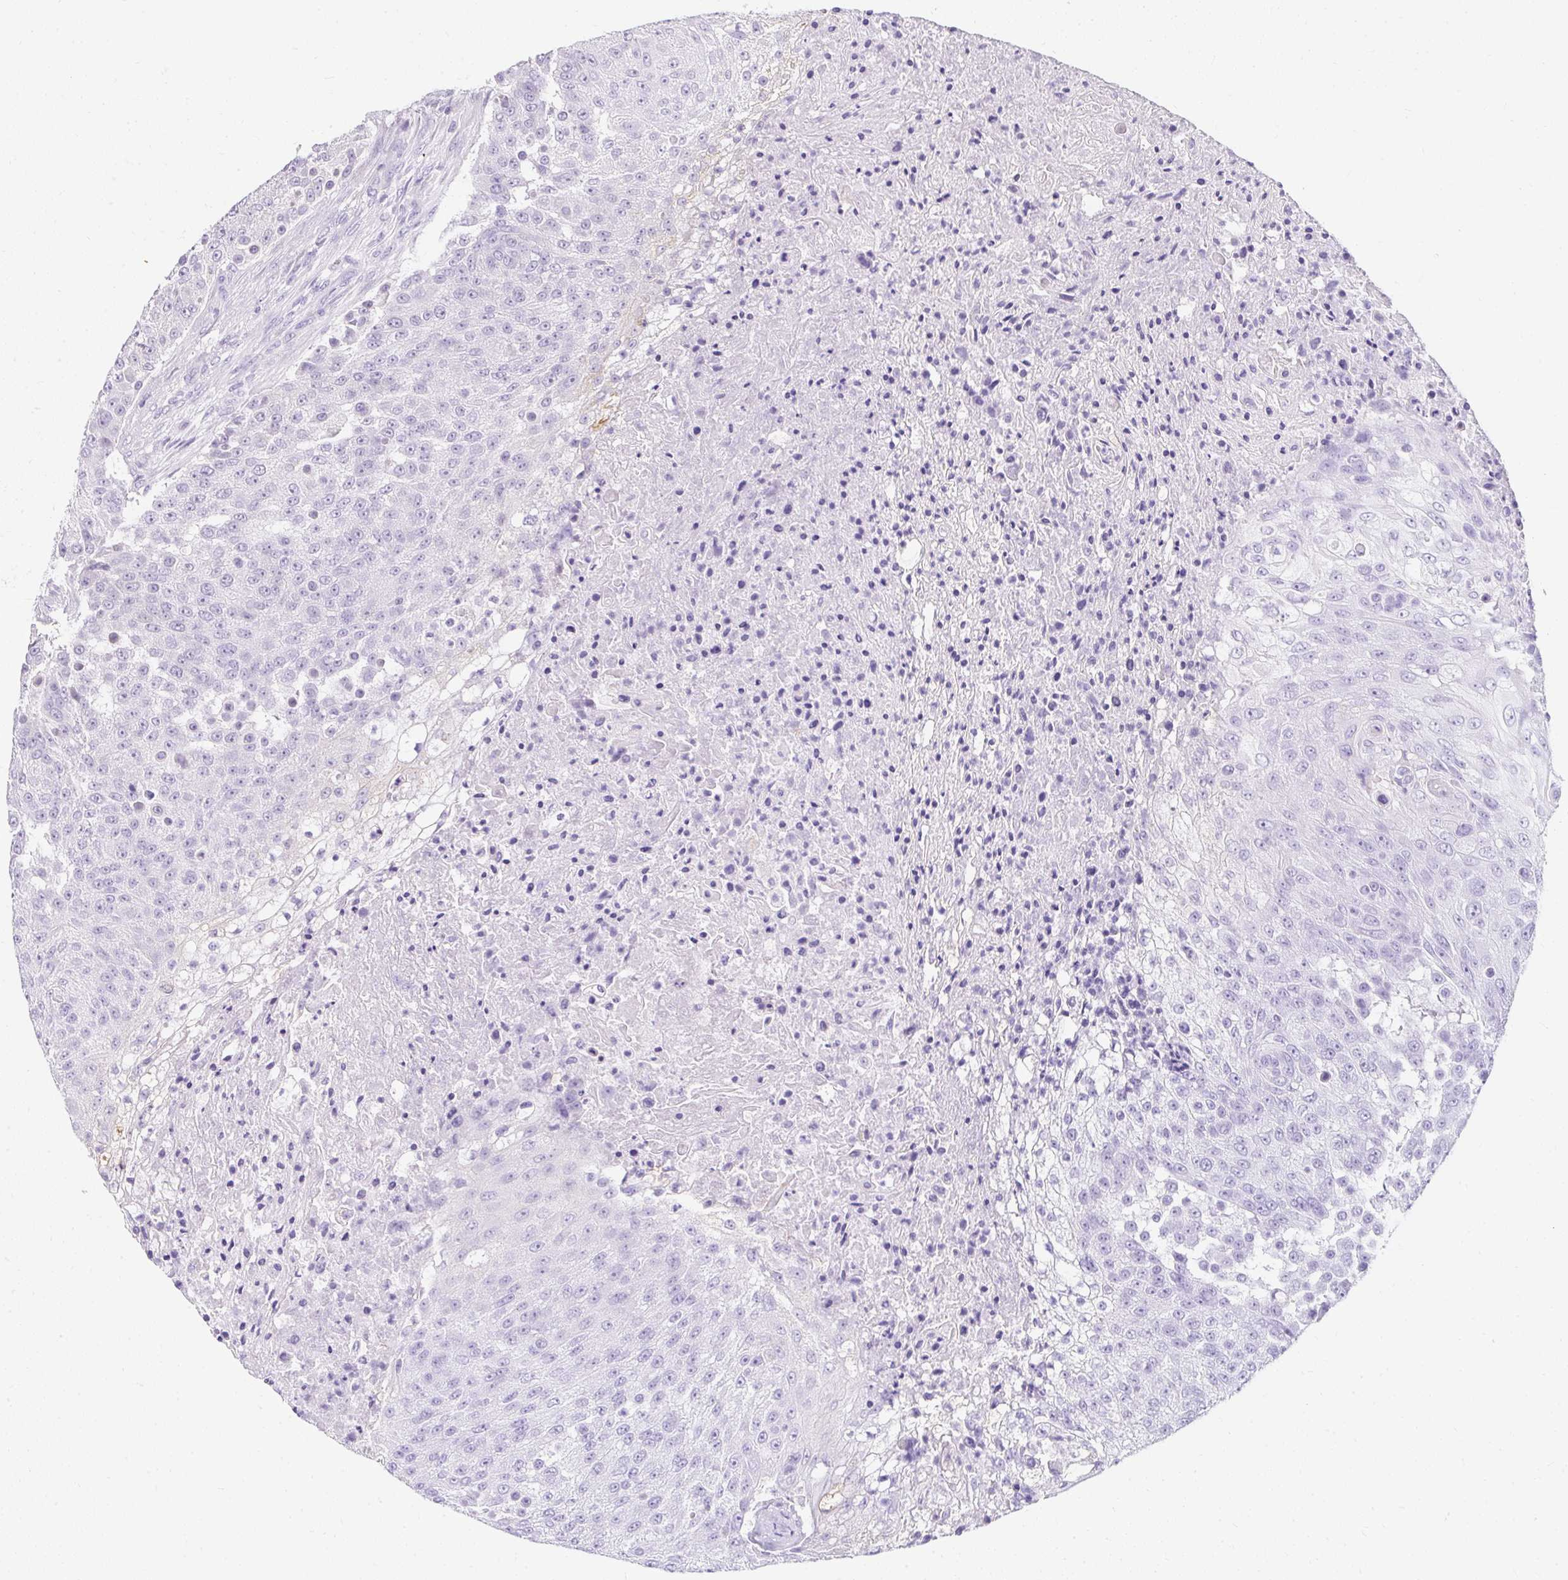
{"staining": {"intensity": "negative", "quantity": "none", "location": "none"}, "tissue": "urothelial cancer", "cell_type": "Tumor cells", "image_type": "cancer", "snomed": [{"axis": "morphology", "description": "Urothelial carcinoma, High grade"}, {"axis": "topography", "description": "Urinary bladder"}], "caption": "IHC photomicrograph of neoplastic tissue: urothelial cancer stained with DAB displays no significant protein staining in tumor cells.", "gene": "DTX4", "patient": {"sex": "female", "age": 63}}